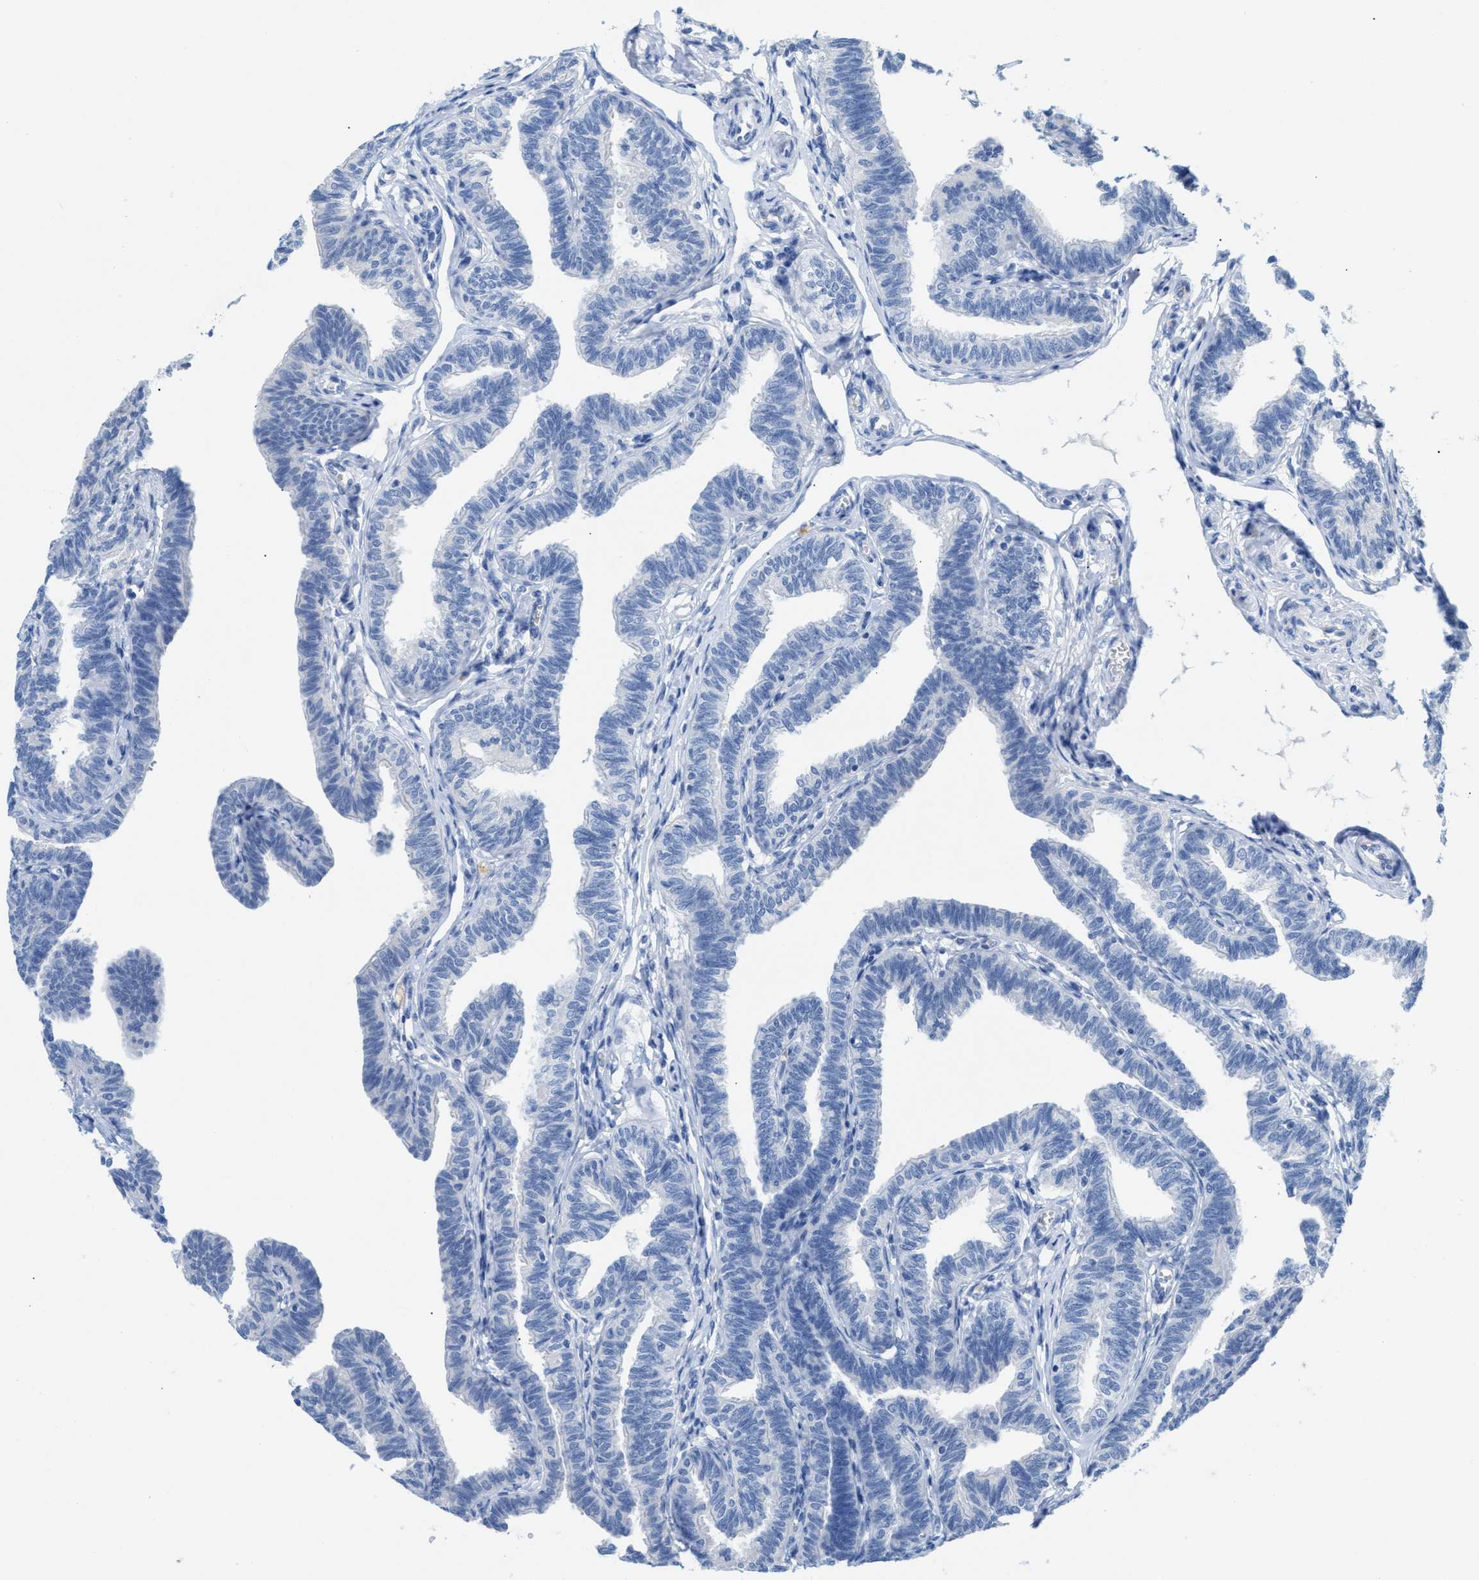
{"staining": {"intensity": "negative", "quantity": "none", "location": "none"}, "tissue": "fallopian tube", "cell_type": "Glandular cells", "image_type": "normal", "snomed": [{"axis": "morphology", "description": "Normal tissue, NOS"}, {"axis": "topography", "description": "Fallopian tube"}, {"axis": "topography", "description": "Ovary"}], "caption": "IHC of normal human fallopian tube displays no expression in glandular cells. (Brightfield microscopy of DAB (3,3'-diaminobenzidine) immunohistochemistry (IHC) at high magnification).", "gene": "ANKFN1", "patient": {"sex": "female", "age": 23}}